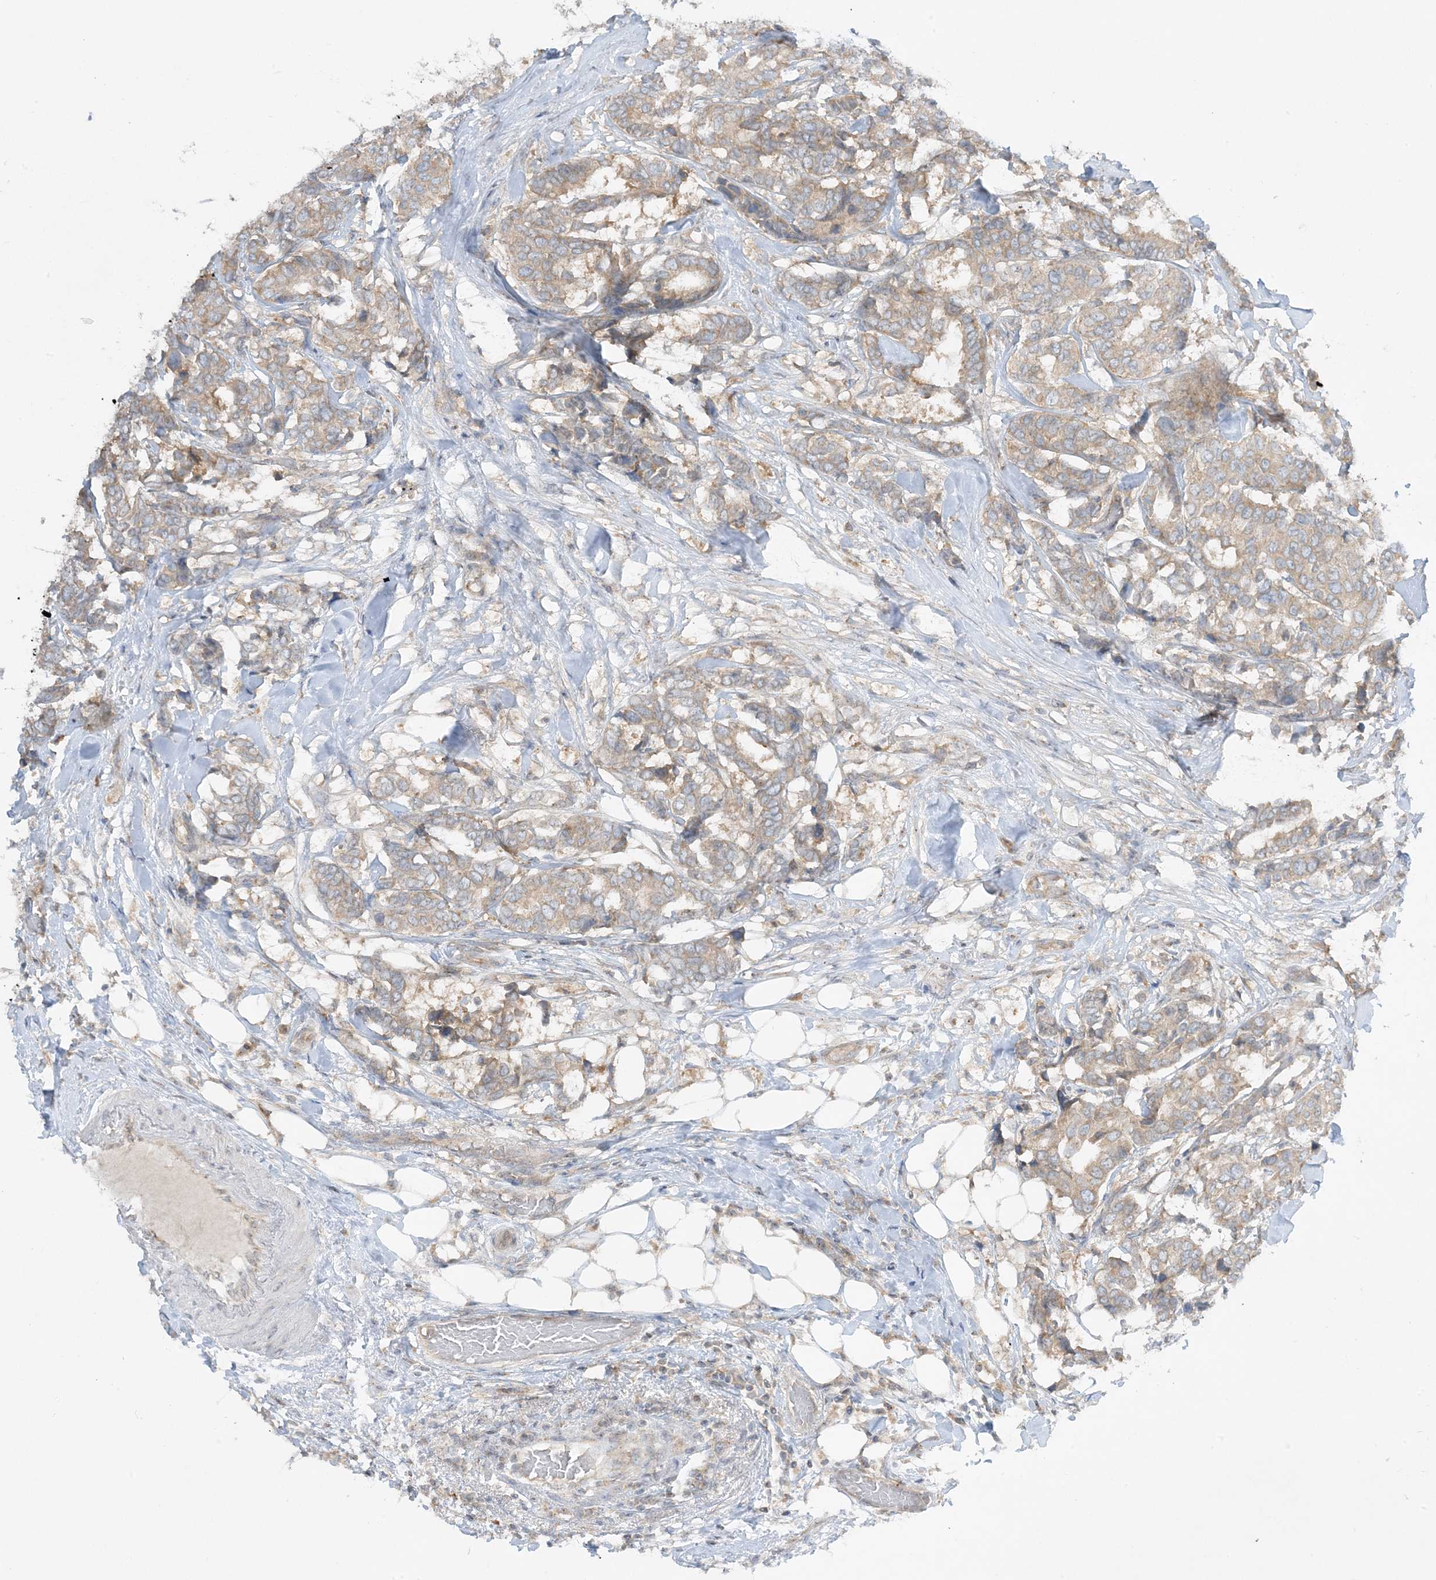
{"staining": {"intensity": "weak", "quantity": ">75%", "location": "cytoplasmic/membranous"}, "tissue": "breast cancer", "cell_type": "Tumor cells", "image_type": "cancer", "snomed": [{"axis": "morphology", "description": "Duct carcinoma"}, {"axis": "topography", "description": "Breast"}], "caption": "About >75% of tumor cells in human invasive ductal carcinoma (breast) show weak cytoplasmic/membranous protein expression as visualized by brown immunohistochemical staining.", "gene": "RPP40", "patient": {"sex": "female", "age": 87}}